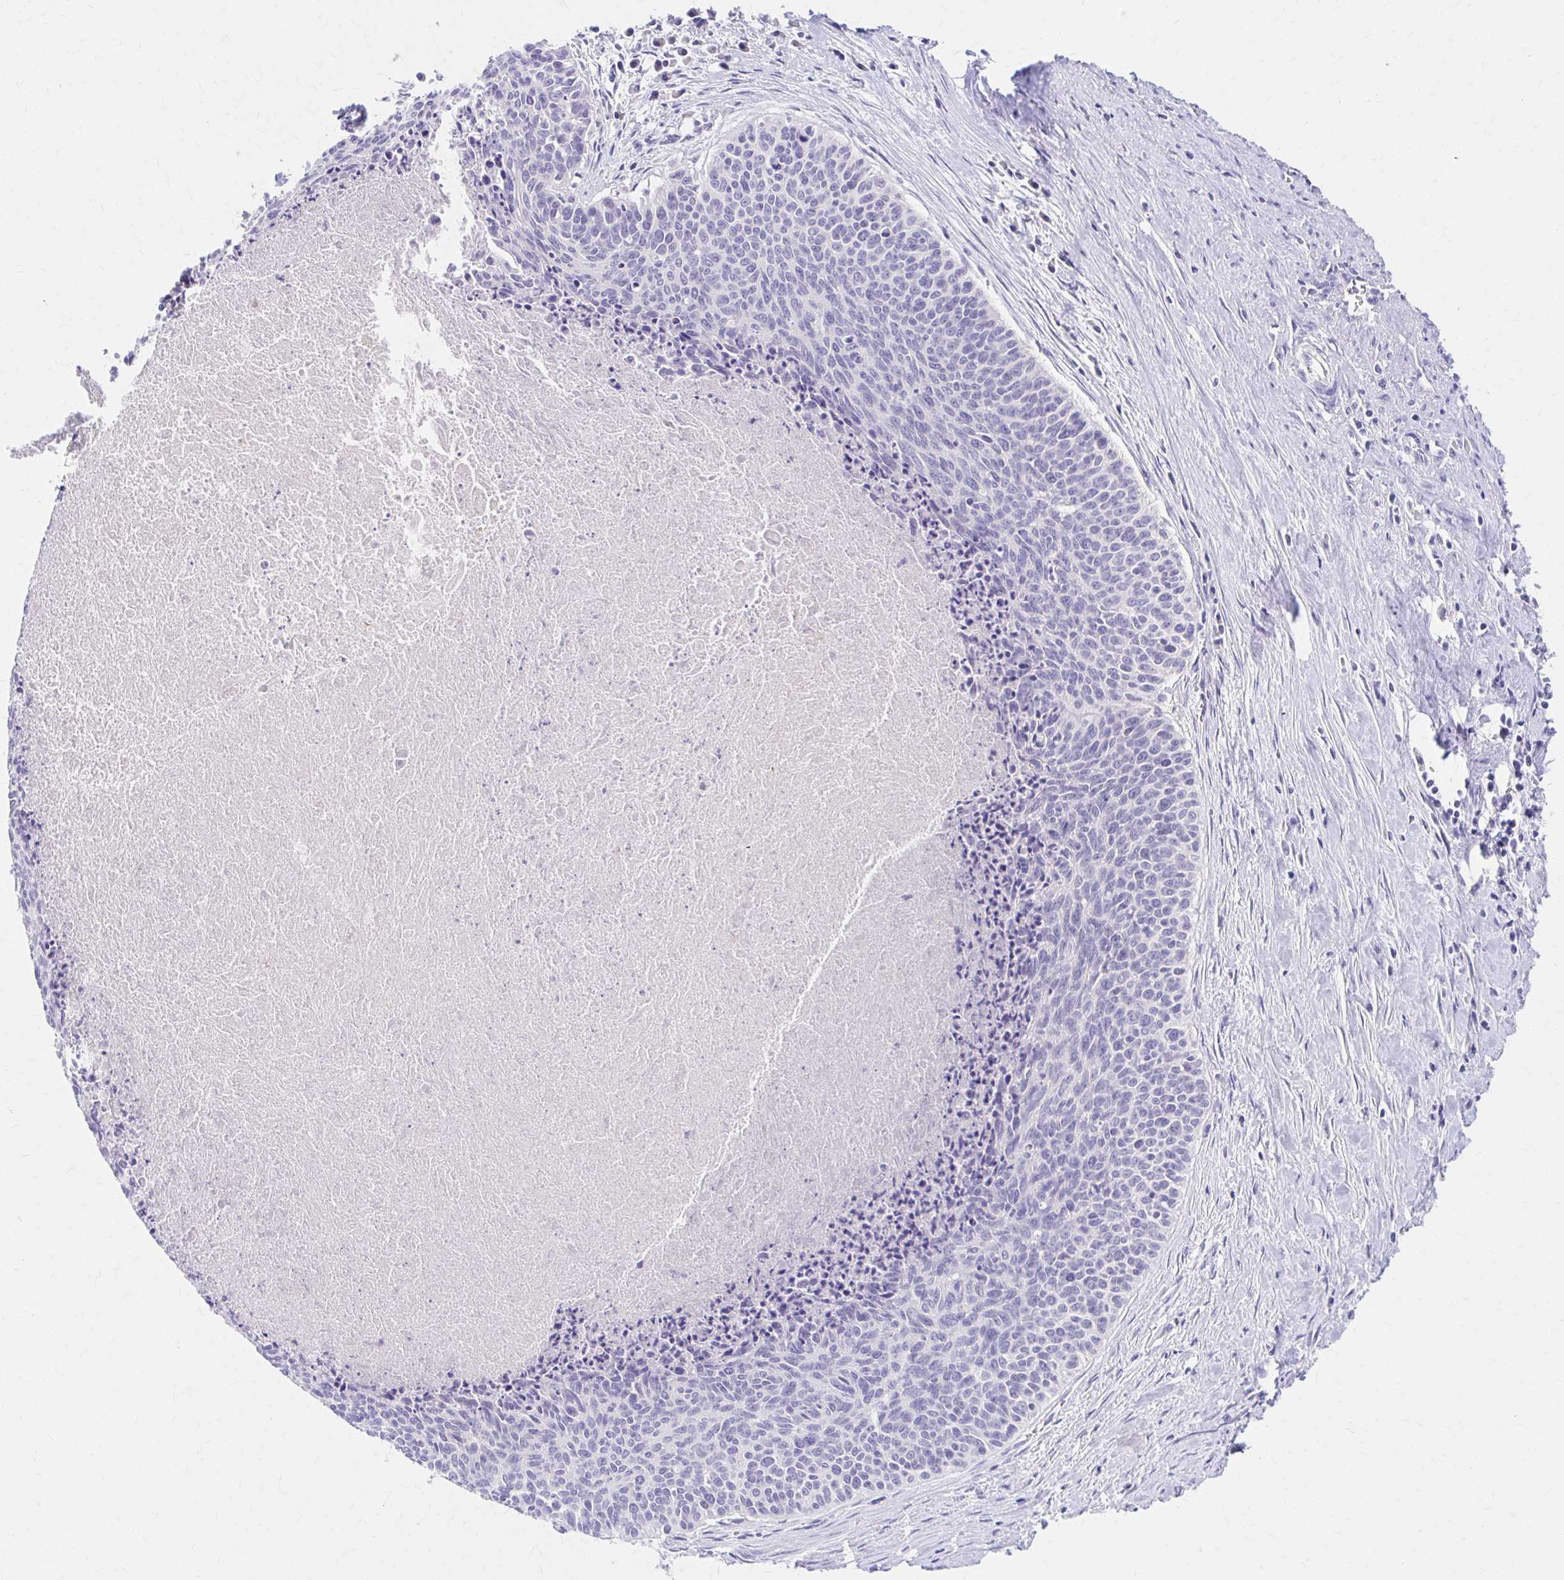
{"staining": {"intensity": "negative", "quantity": "none", "location": "none"}, "tissue": "cervical cancer", "cell_type": "Tumor cells", "image_type": "cancer", "snomed": [{"axis": "morphology", "description": "Squamous cell carcinoma, NOS"}, {"axis": "topography", "description": "Cervix"}], "caption": "A high-resolution image shows immunohistochemistry staining of cervical squamous cell carcinoma, which displays no significant positivity in tumor cells.", "gene": "AZGP1", "patient": {"sex": "female", "age": 55}}